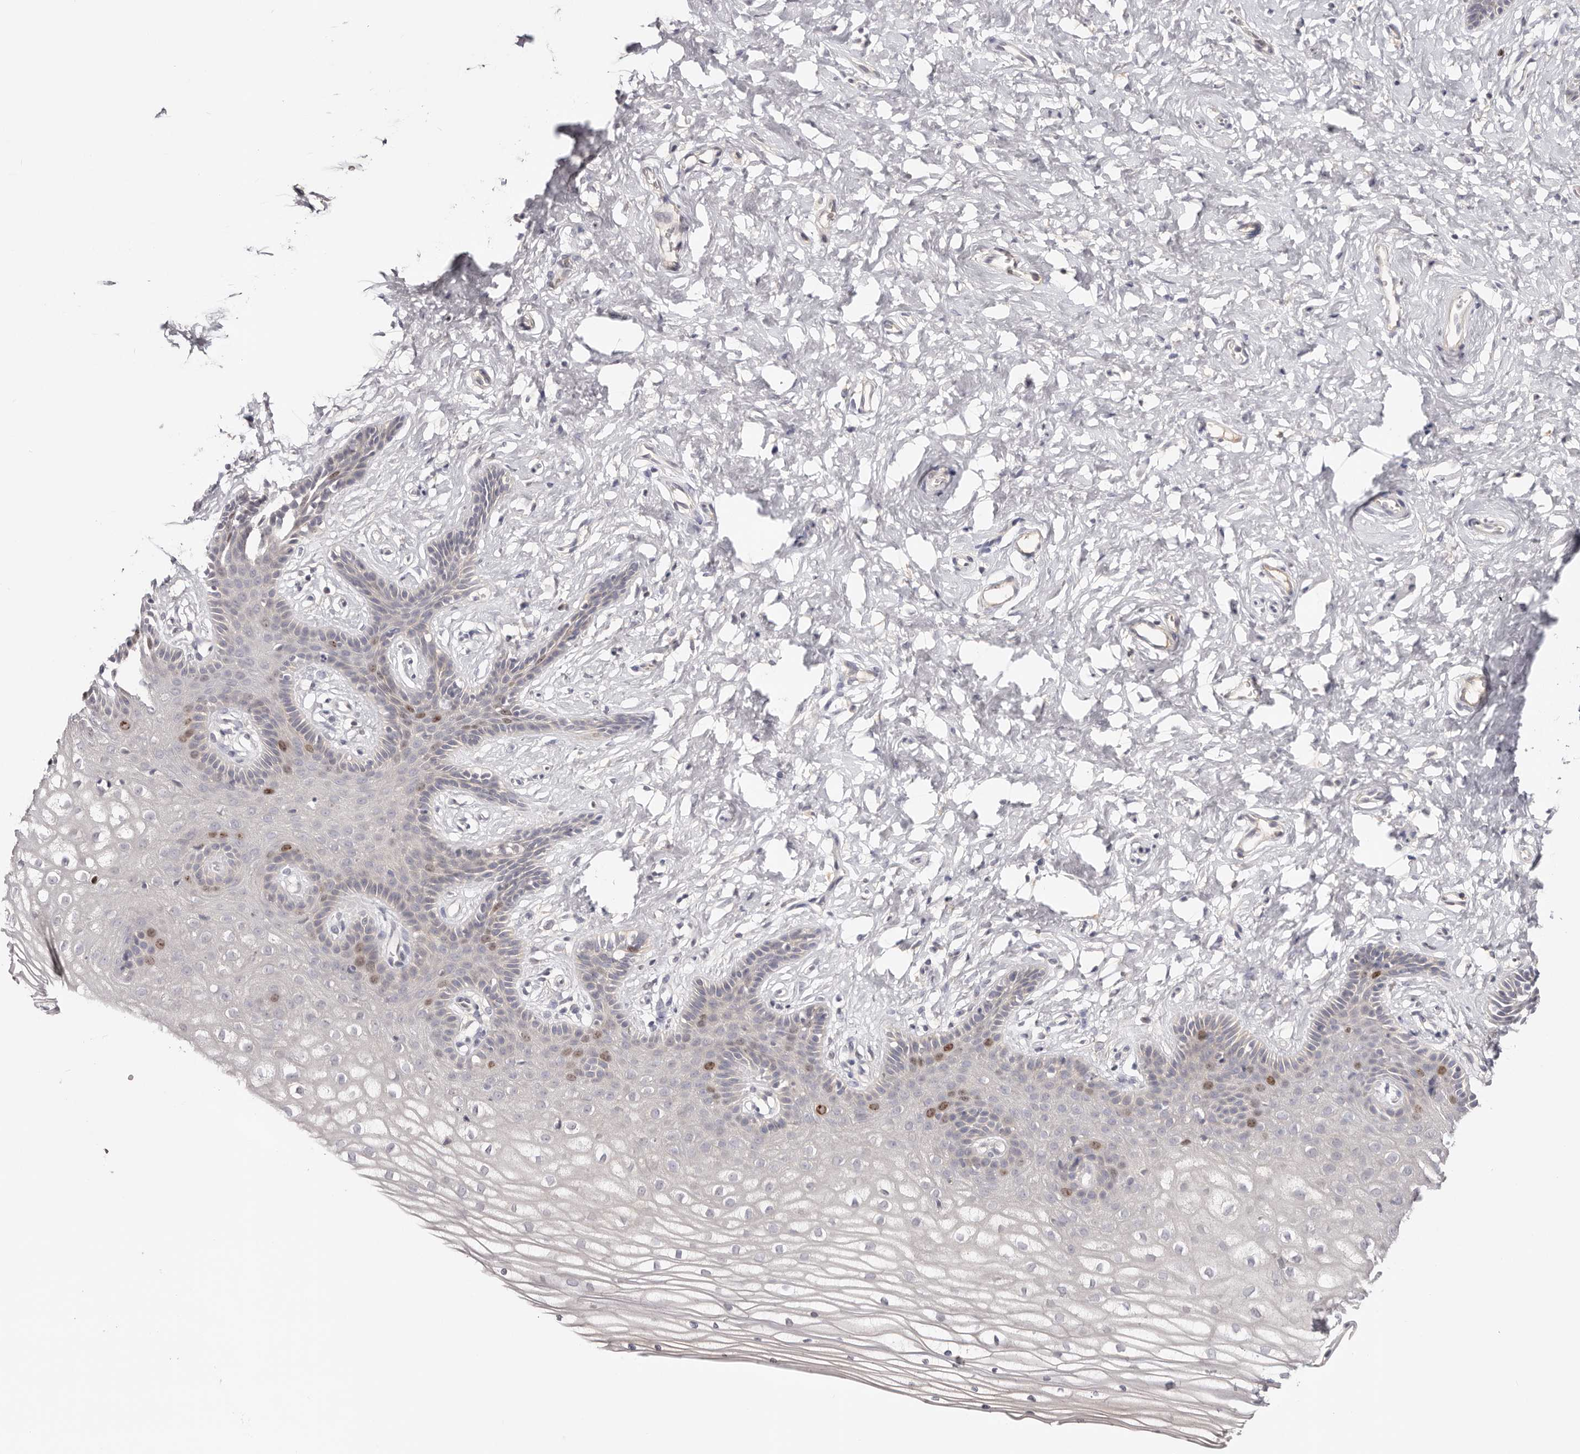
{"staining": {"intensity": "moderate", "quantity": "<25%", "location": "nuclear"}, "tissue": "vagina", "cell_type": "Squamous epithelial cells", "image_type": "normal", "snomed": [{"axis": "morphology", "description": "Normal tissue, NOS"}, {"axis": "topography", "description": "Vagina"}, {"axis": "topography", "description": "Cervix"}], "caption": "Vagina stained with IHC reveals moderate nuclear staining in about <25% of squamous epithelial cells.", "gene": "CCDC190", "patient": {"sex": "female", "age": 40}}